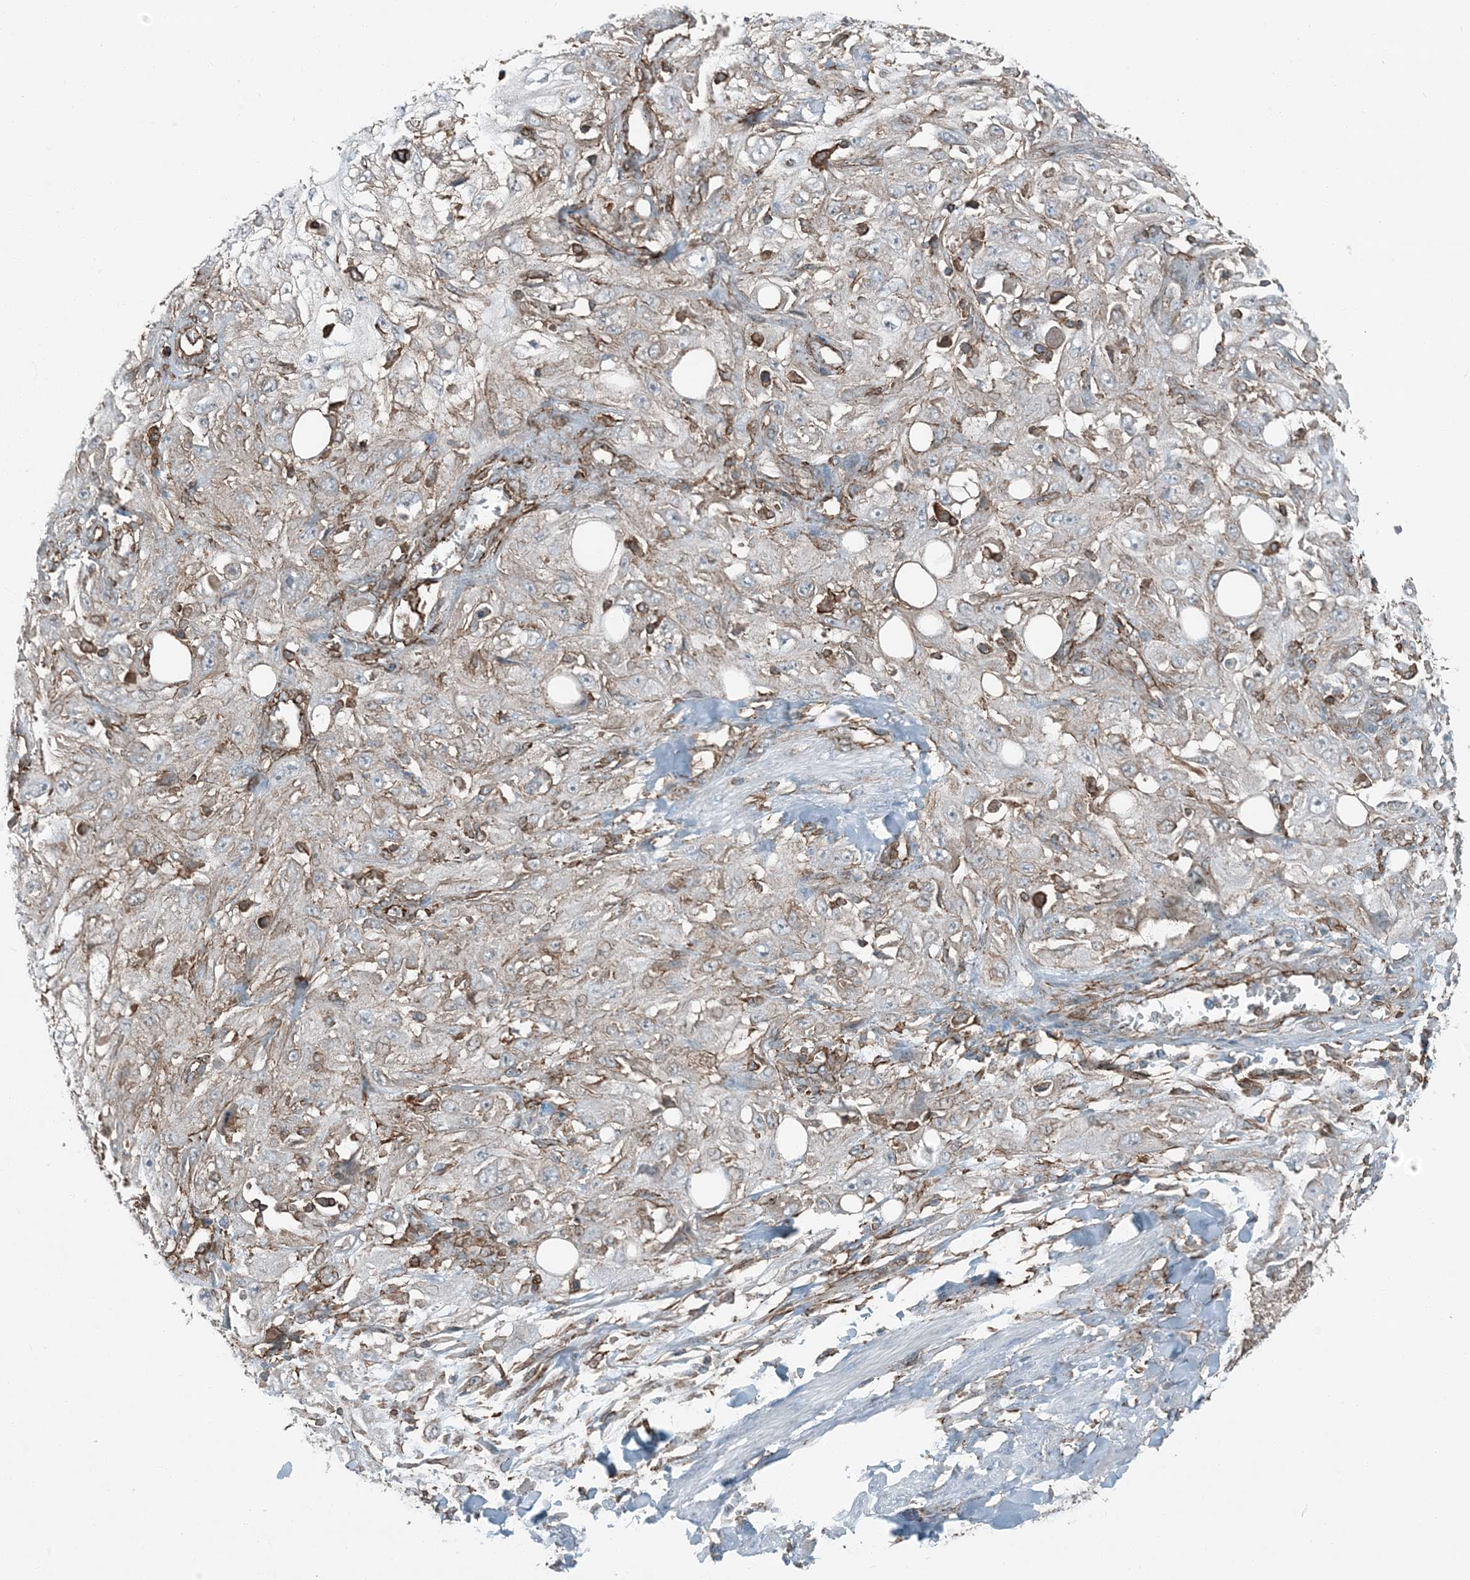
{"staining": {"intensity": "negative", "quantity": "none", "location": "none"}, "tissue": "skin cancer", "cell_type": "Tumor cells", "image_type": "cancer", "snomed": [{"axis": "morphology", "description": "Squamous cell carcinoma, NOS"}, {"axis": "topography", "description": "Skin"}], "caption": "Immunohistochemistry of skin cancer (squamous cell carcinoma) reveals no expression in tumor cells.", "gene": "APOBEC3C", "patient": {"sex": "male", "age": 75}}